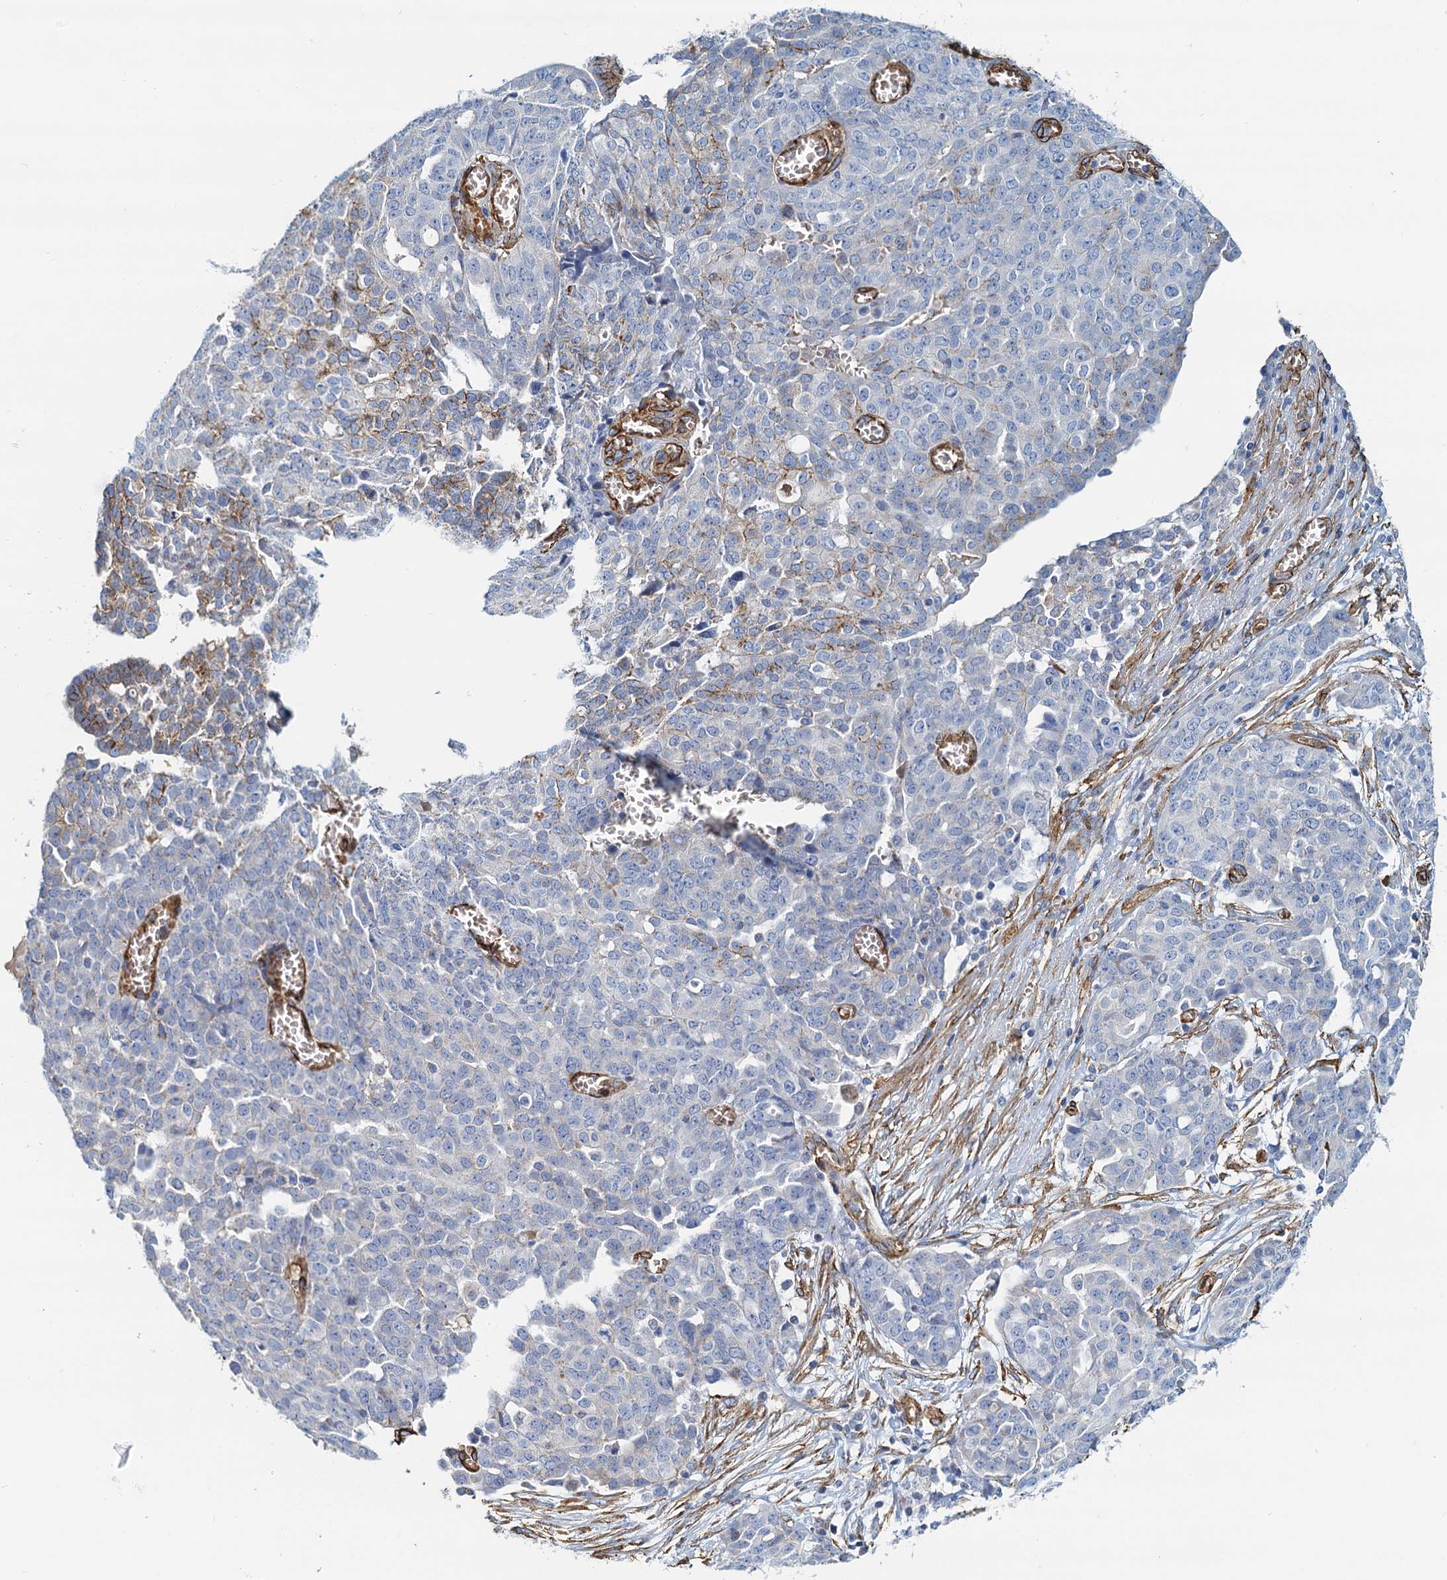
{"staining": {"intensity": "negative", "quantity": "none", "location": "none"}, "tissue": "ovarian cancer", "cell_type": "Tumor cells", "image_type": "cancer", "snomed": [{"axis": "morphology", "description": "Cystadenocarcinoma, serous, NOS"}, {"axis": "topography", "description": "Soft tissue"}, {"axis": "topography", "description": "Ovary"}], "caption": "This micrograph is of ovarian cancer stained with immunohistochemistry to label a protein in brown with the nuclei are counter-stained blue. There is no expression in tumor cells.", "gene": "DGKG", "patient": {"sex": "female", "age": 57}}